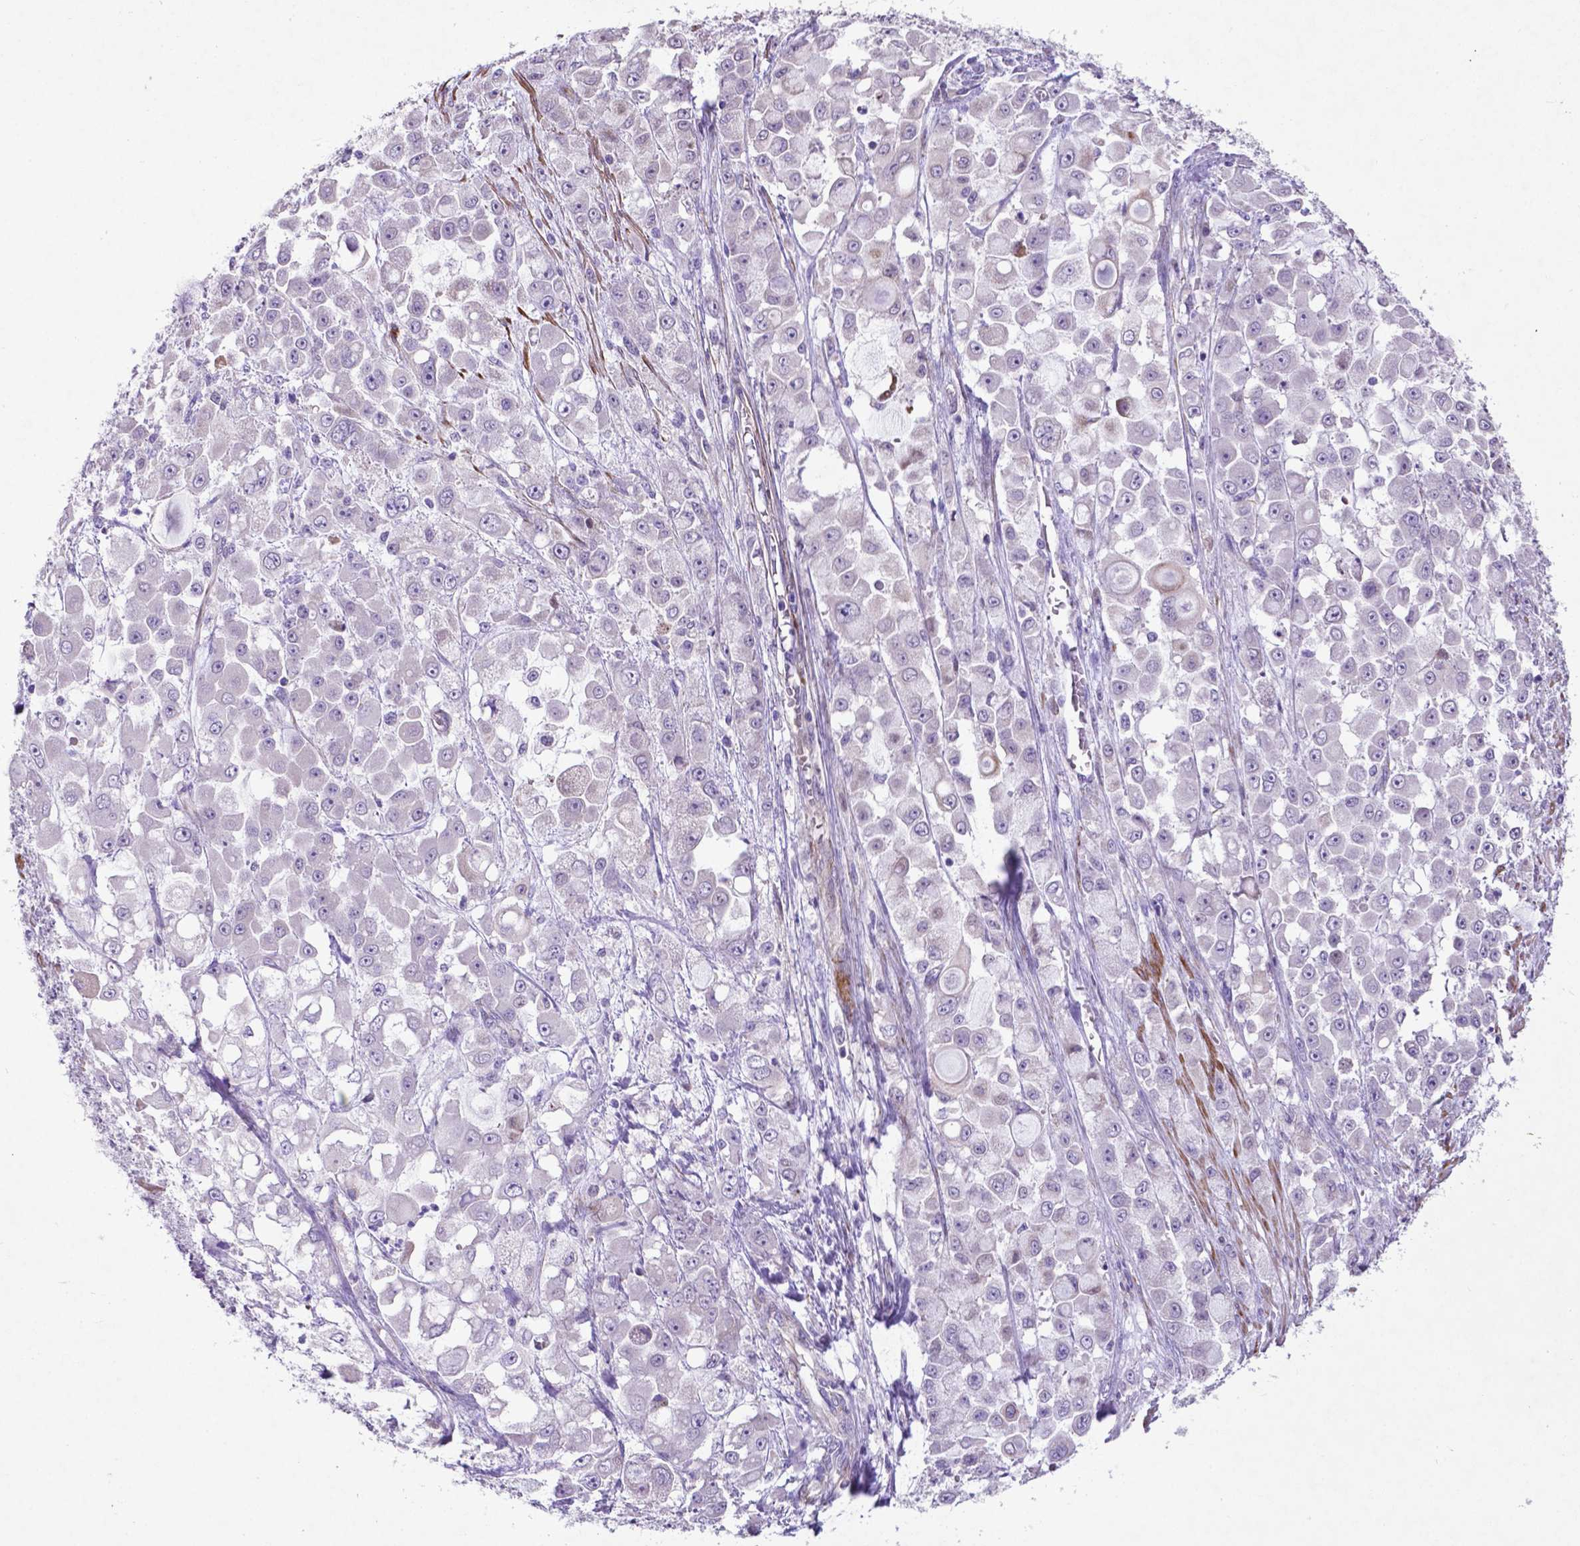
{"staining": {"intensity": "moderate", "quantity": "<25%", "location": "cytoplasmic/membranous"}, "tissue": "stomach cancer", "cell_type": "Tumor cells", "image_type": "cancer", "snomed": [{"axis": "morphology", "description": "Adenocarcinoma, NOS"}, {"axis": "topography", "description": "Stomach"}], "caption": "This is a histology image of immunohistochemistry staining of stomach cancer (adenocarcinoma), which shows moderate positivity in the cytoplasmic/membranous of tumor cells.", "gene": "PFKFB4", "patient": {"sex": "female", "age": 76}}